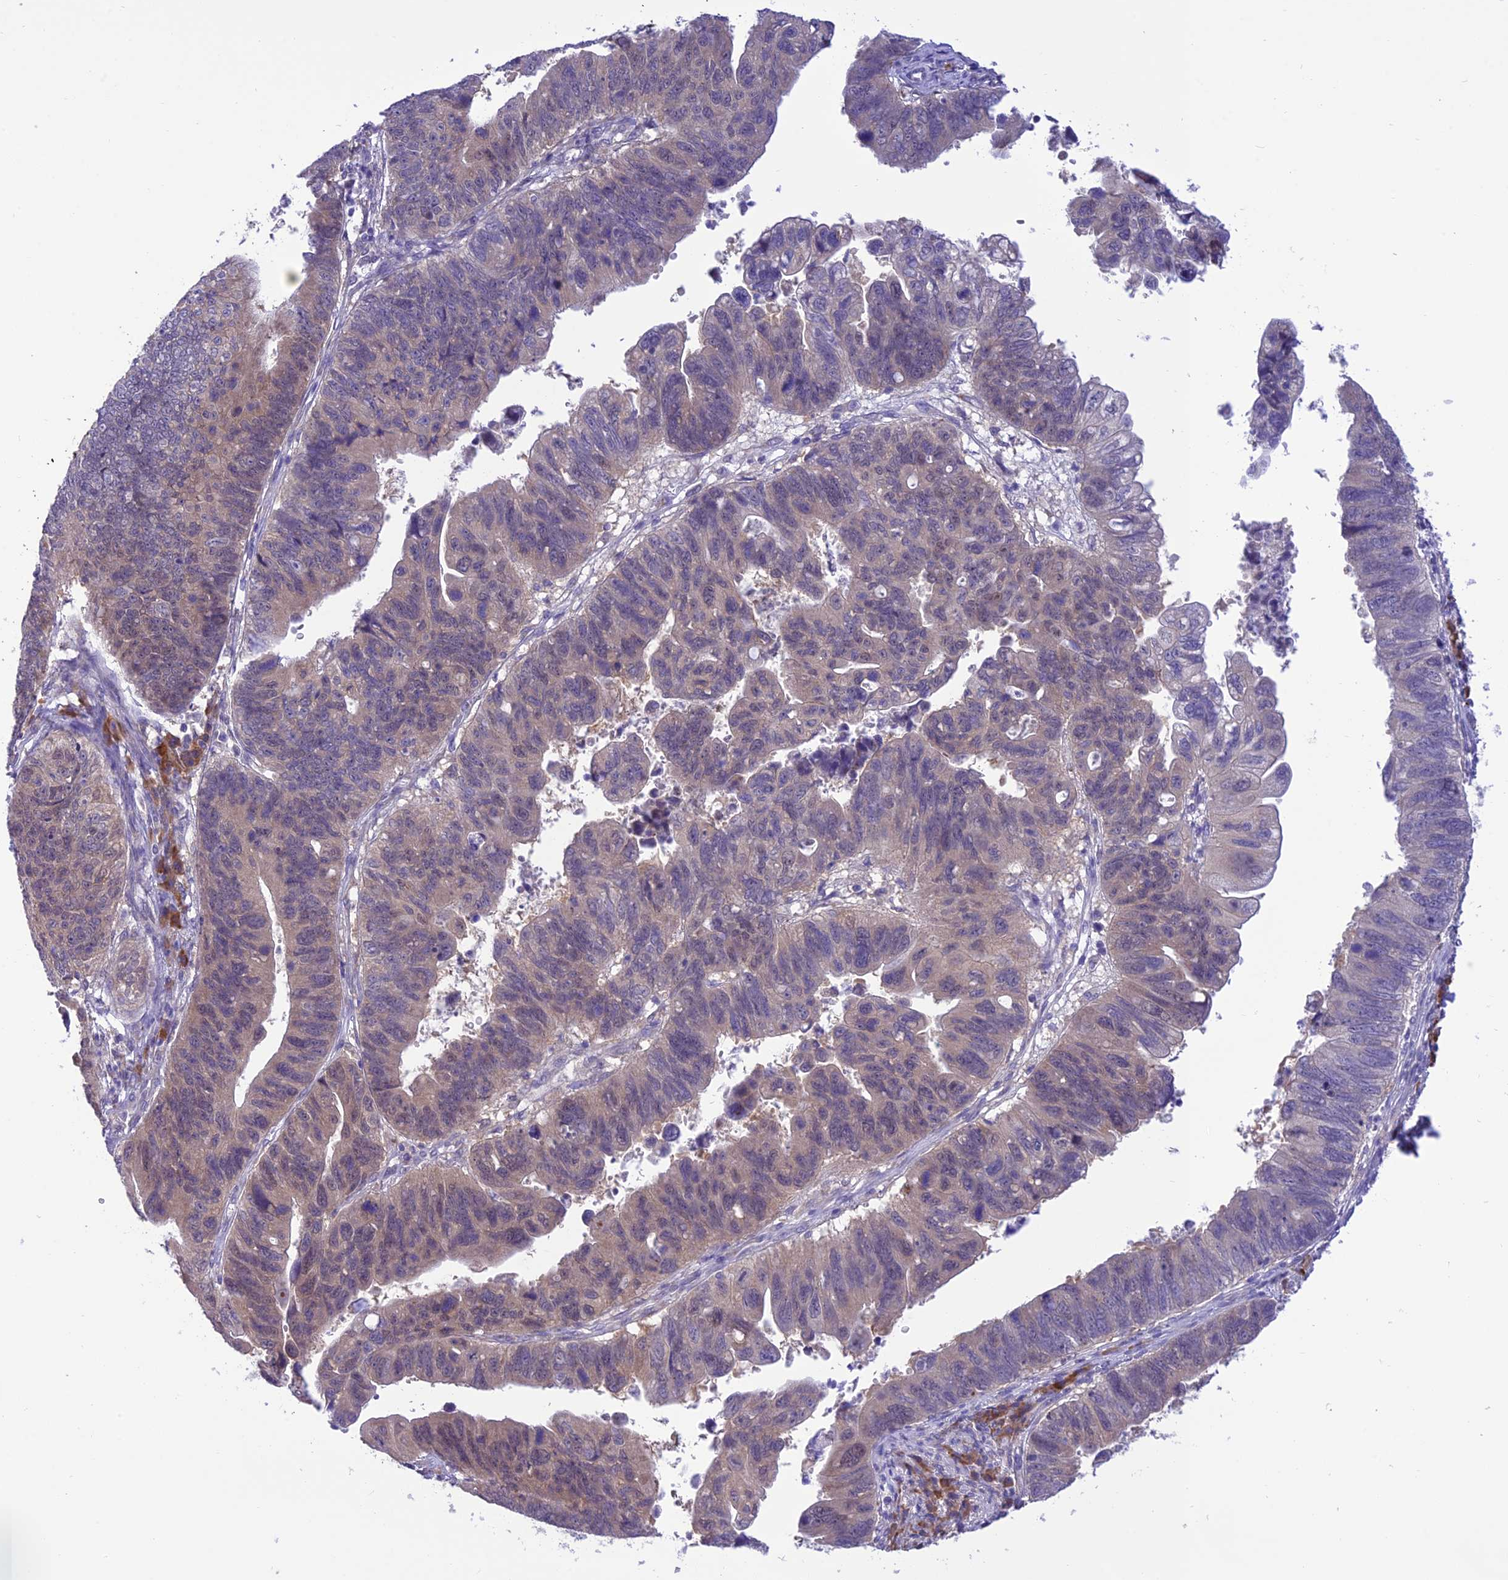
{"staining": {"intensity": "weak", "quantity": "<25%", "location": "nuclear"}, "tissue": "stomach cancer", "cell_type": "Tumor cells", "image_type": "cancer", "snomed": [{"axis": "morphology", "description": "Adenocarcinoma, NOS"}, {"axis": "topography", "description": "Stomach"}], "caption": "An IHC image of stomach adenocarcinoma is shown. There is no staining in tumor cells of stomach adenocarcinoma. Brightfield microscopy of immunohistochemistry (IHC) stained with DAB (3,3'-diaminobenzidine) (brown) and hematoxylin (blue), captured at high magnification.", "gene": "RNF126", "patient": {"sex": "male", "age": 59}}